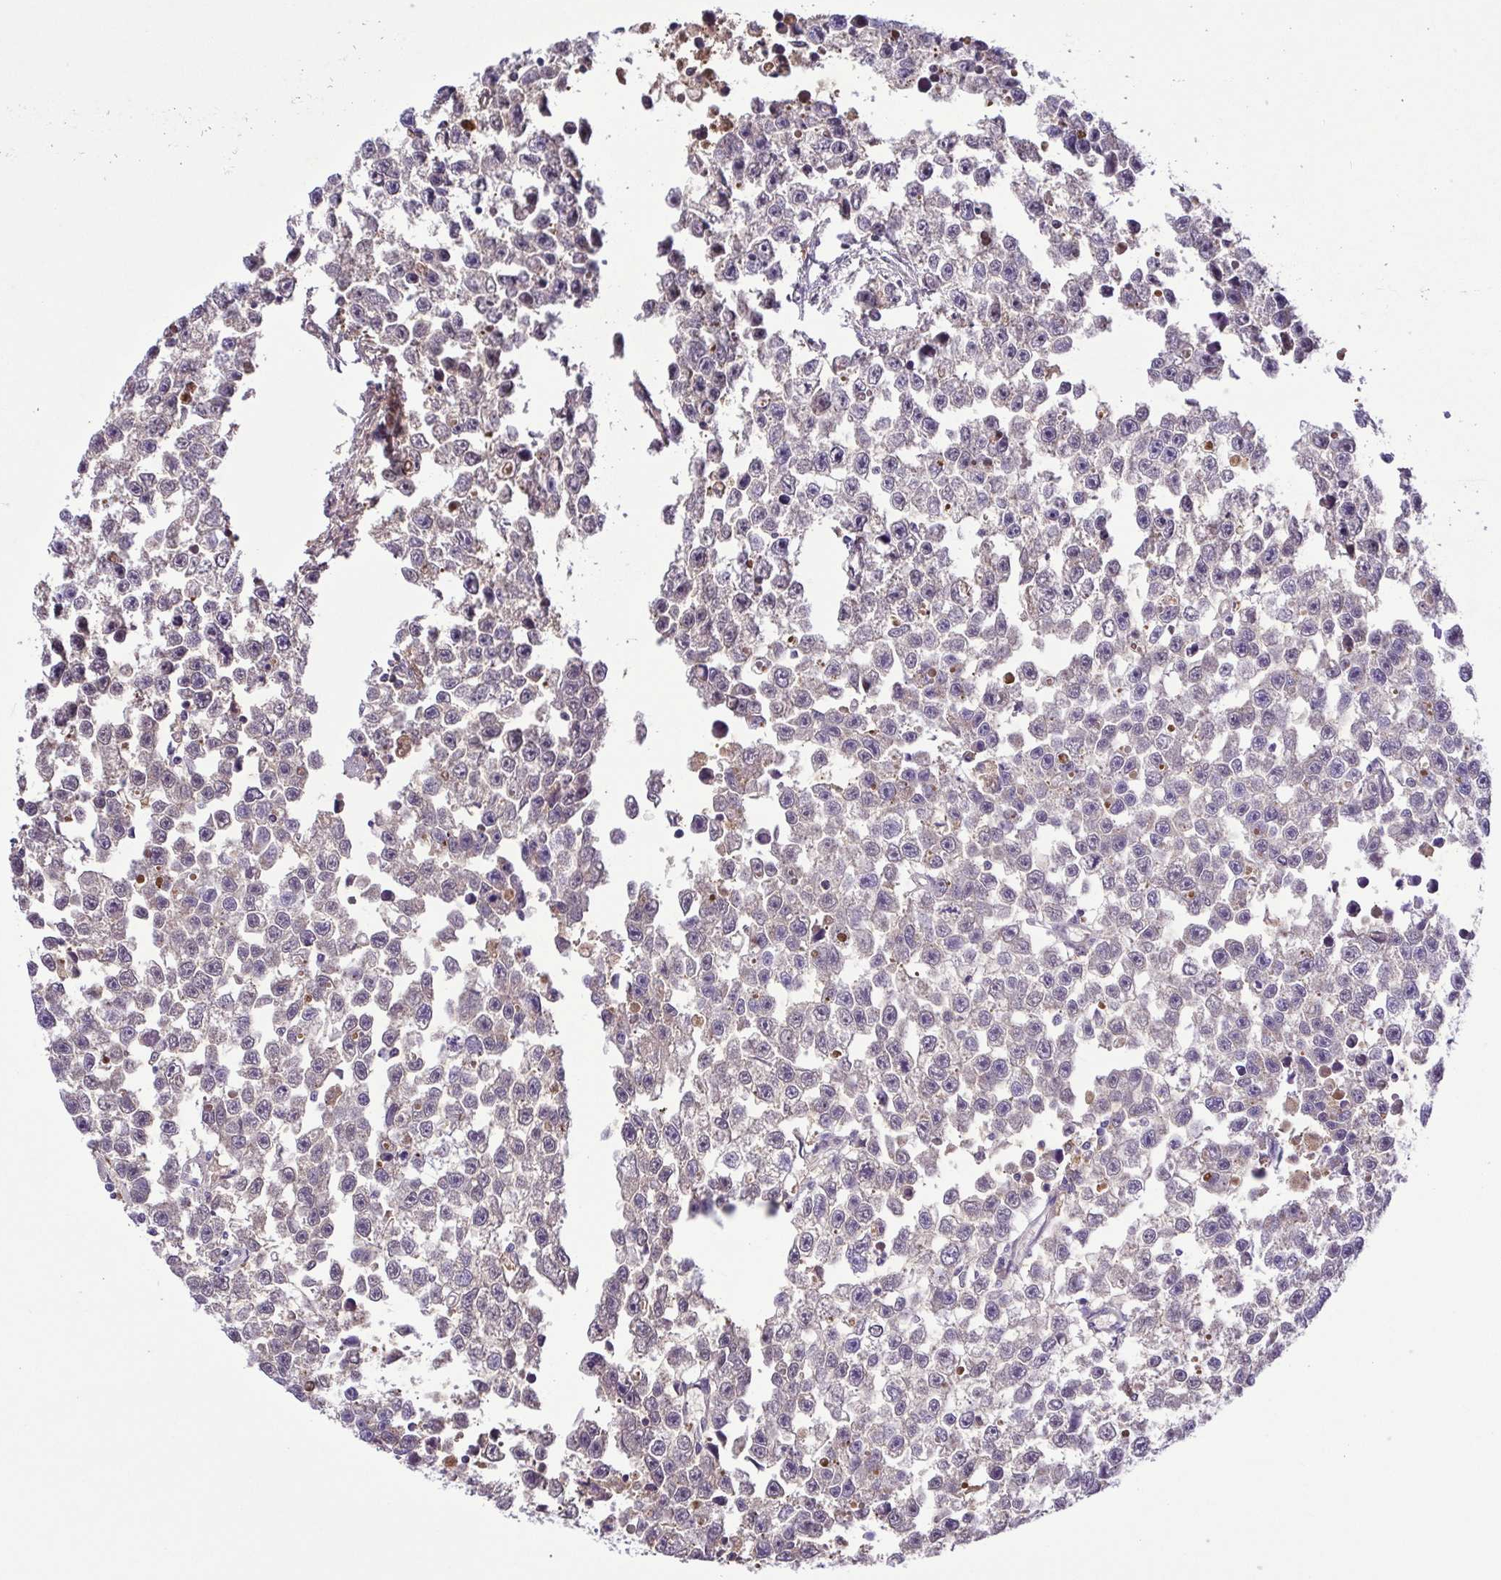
{"staining": {"intensity": "negative", "quantity": "none", "location": "none"}, "tissue": "testis cancer", "cell_type": "Tumor cells", "image_type": "cancer", "snomed": [{"axis": "morphology", "description": "Seminoma, NOS"}, {"axis": "topography", "description": "Testis"}], "caption": "High power microscopy micrograph of an immunohistochemistry (IHC) histopathology image of seminoma (testis), revealing no significant expression in tumor cells.", "gene": "IGFL1", "patient": {"sex": "male", "age": 26}}